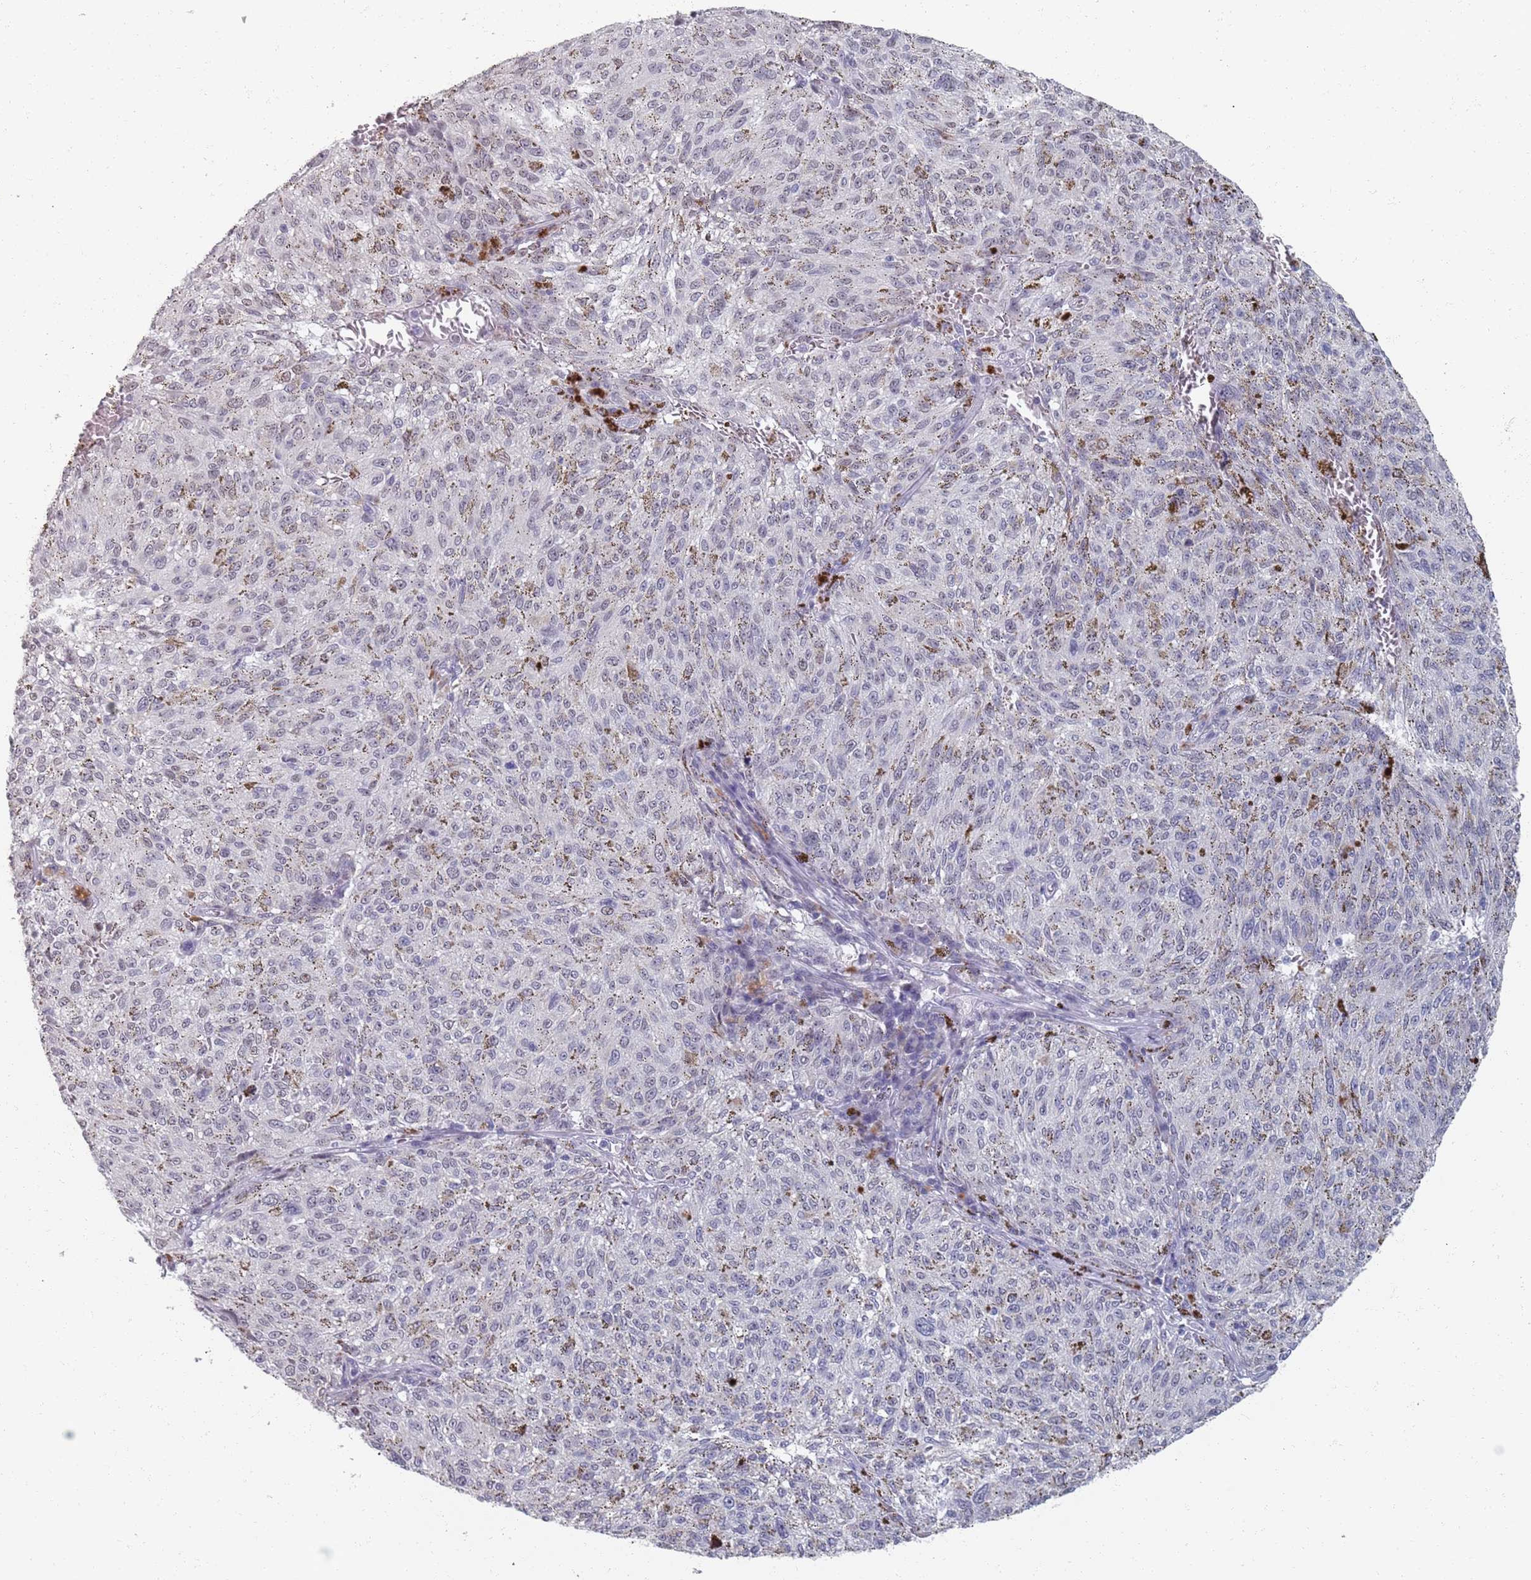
{"staining": {"intensity": "negative", "quantity": "none", "location": "none"}, "tissue": "melanoma", "cell_type": "Tumor cells", "image_type": "cancer", "snomed": [{"axis": "morphology", "description": "Malignant melanoma, NOS"}, {"axis": "topography", "description": "Skin"}], "caption": "DAB immunohistochemical staining of malignant melanoma reveals no significant positivity in tumor cells. (Stains: DAB IHC with hematoxylin counter stain, Microscopy: brightfield microscopy at high magnification).", "gene": "SAMD1", "patient": {"sex": "female", "age": 72}}